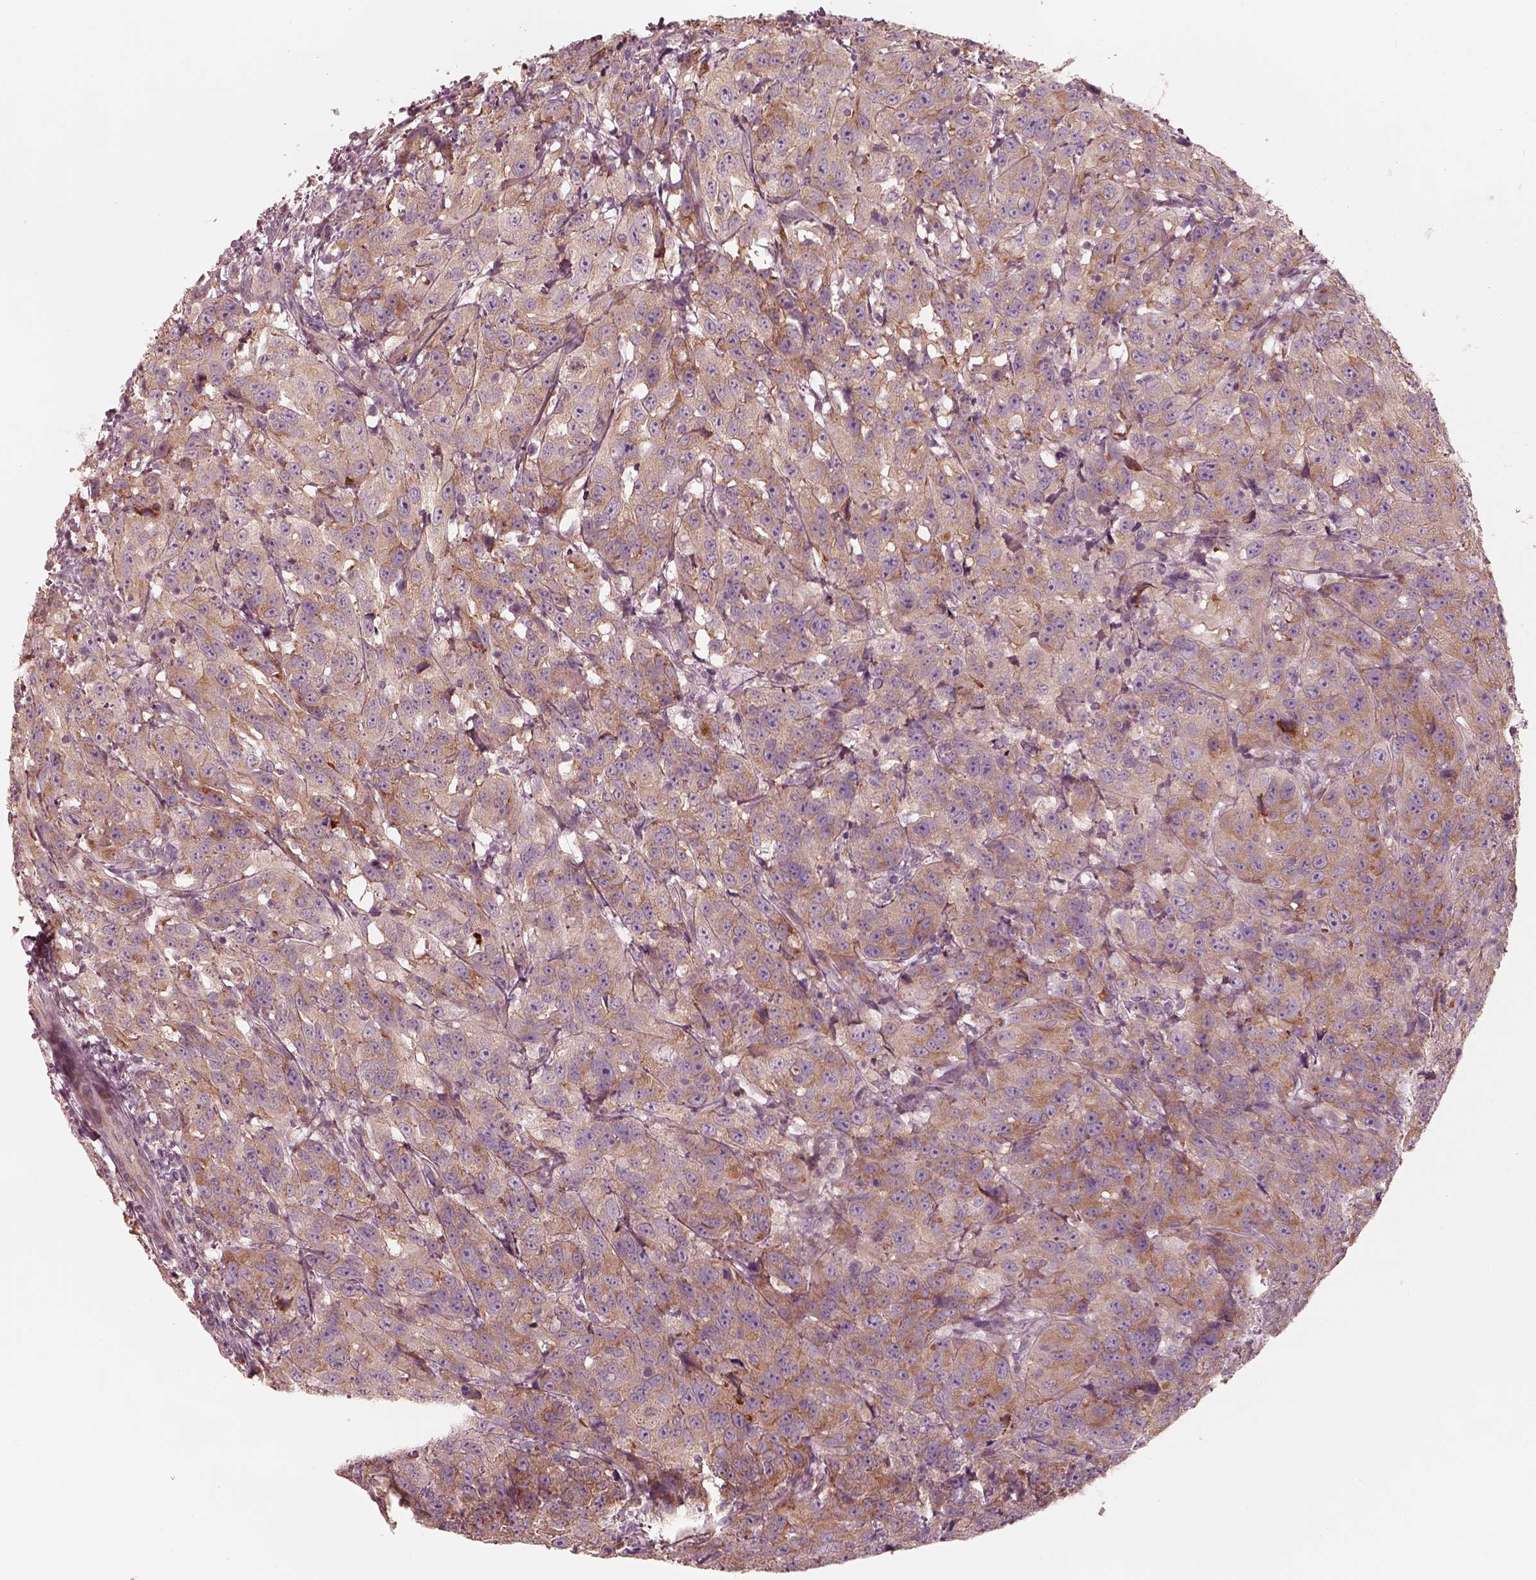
{"staining": {"intensity": "moderate", "quantity": "<25%", "location": "cytoplasmic/membranous"}, "tissue": "urothelial cancer", "cell_type": "Tumor cells", "image_type": "cancer", "snomed": [{"axis": "morphology", "description": "Urothelial carcinoma, NOS"}, {"axis": "morphology", "description": "Urothelial carcinoma, High grade"}, {"axis": "topography", "description": "Urinary bladder"}], "caption": "Urothelial cancer was stained to show a protein in brown. There is low levels of moderate cytoplasmic/membranous expression in approximately <25% of tumor cells.", "gene": "RAB3C", "patient": {"sex": "female", "age": 73}}